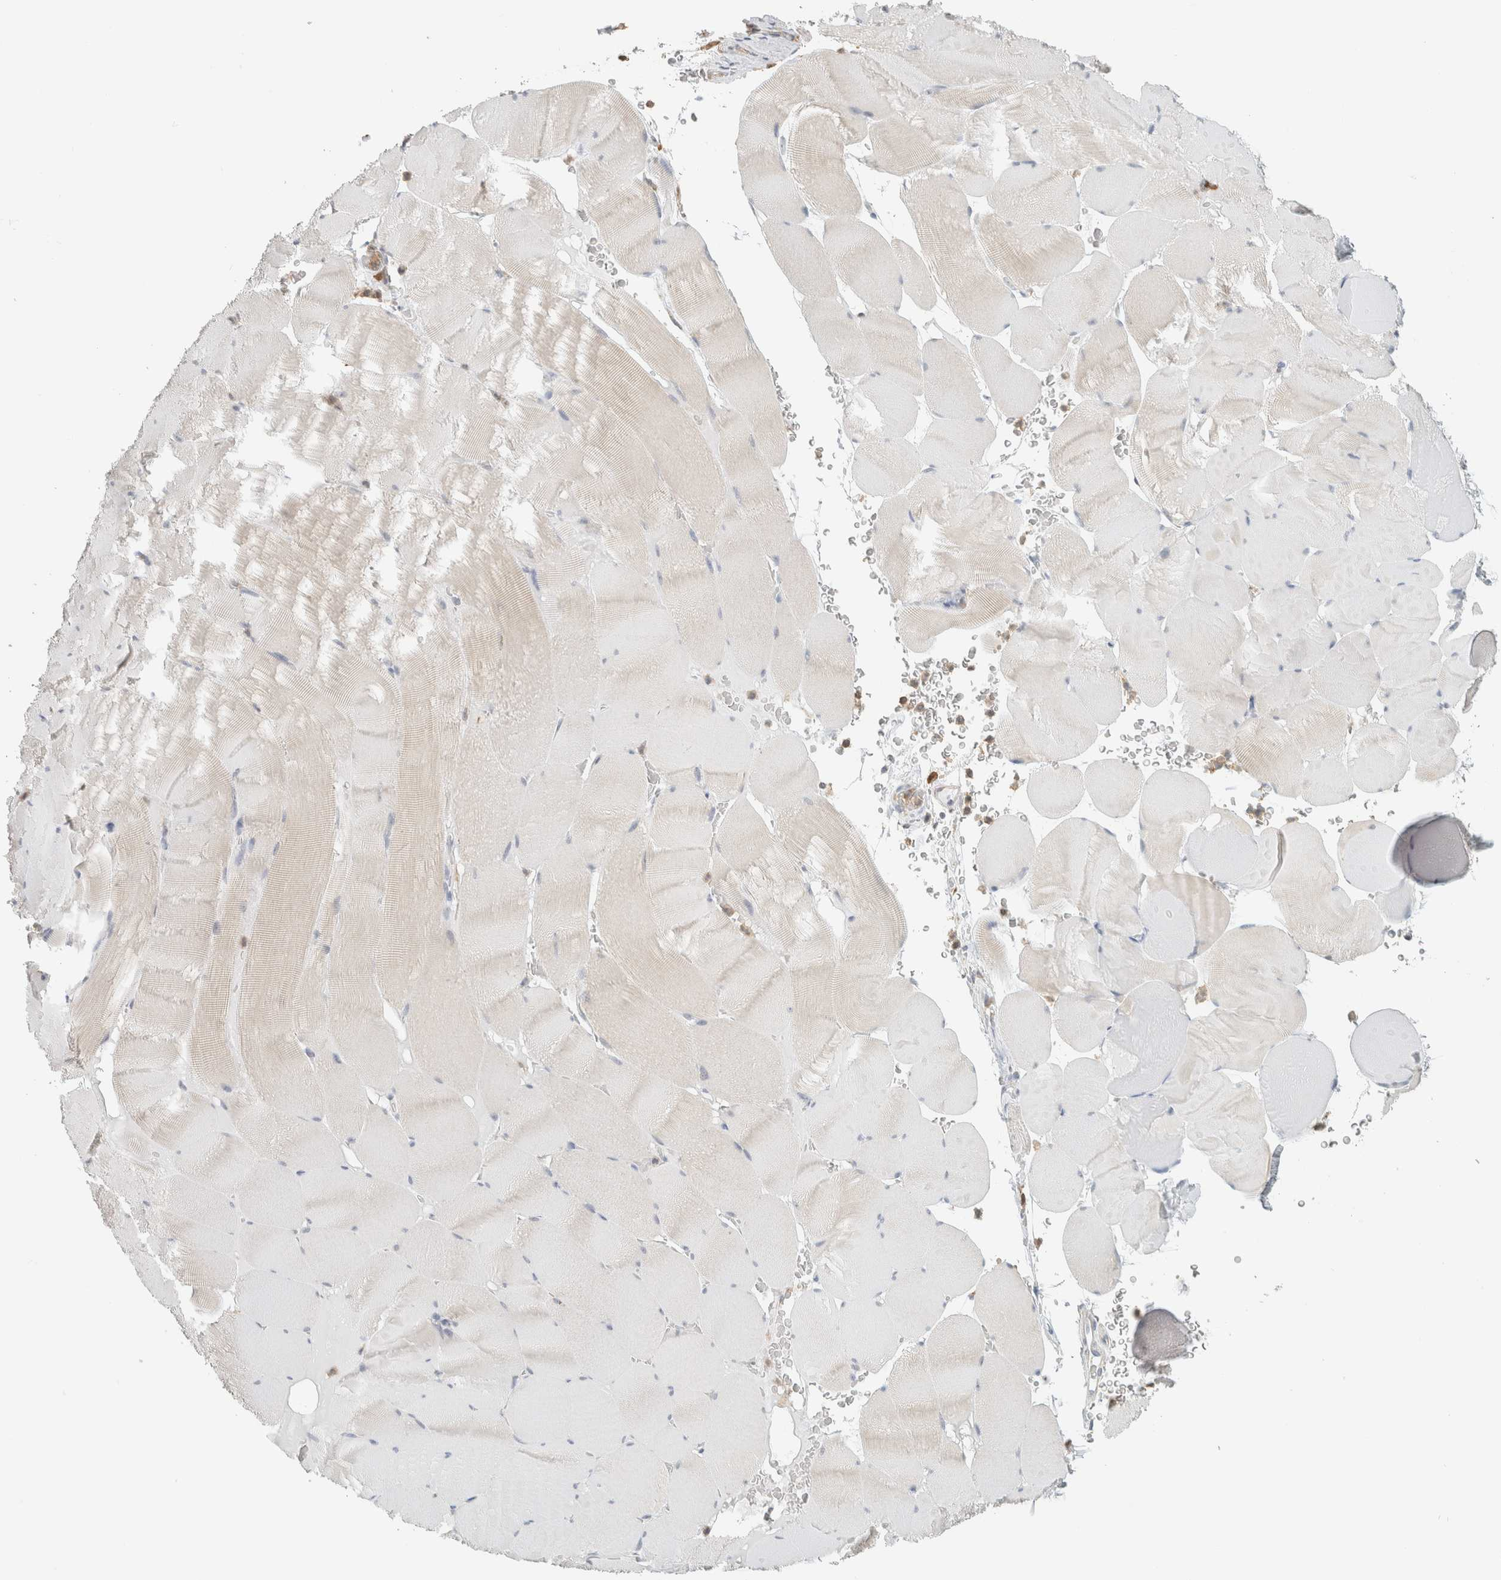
{"staining": {"intensity": "negative", "quantity": "none", "location": "none"}, "tissue": "skeletal muscle", "cell_type": "Myocytes", "image_type": "normal", "snomed": [{"axis": "morphology", "description": "Normal tissue, NOS"}, {"axis": "topography", "description": "Skeletal muscle"}], "caption": "DAB immunohistochemical staining of normal skeletal muscle demonstrates no significant positivity in myocytes. Brightfield microscopy of immunohistochemistry (IHC) stained with DAB (3,3'-diaminobenzidine) (brown) and hematoxylin (blue), captured at high magnification.", "gene": "CAPG", "patient": {"sex": "male", "age": 62}}